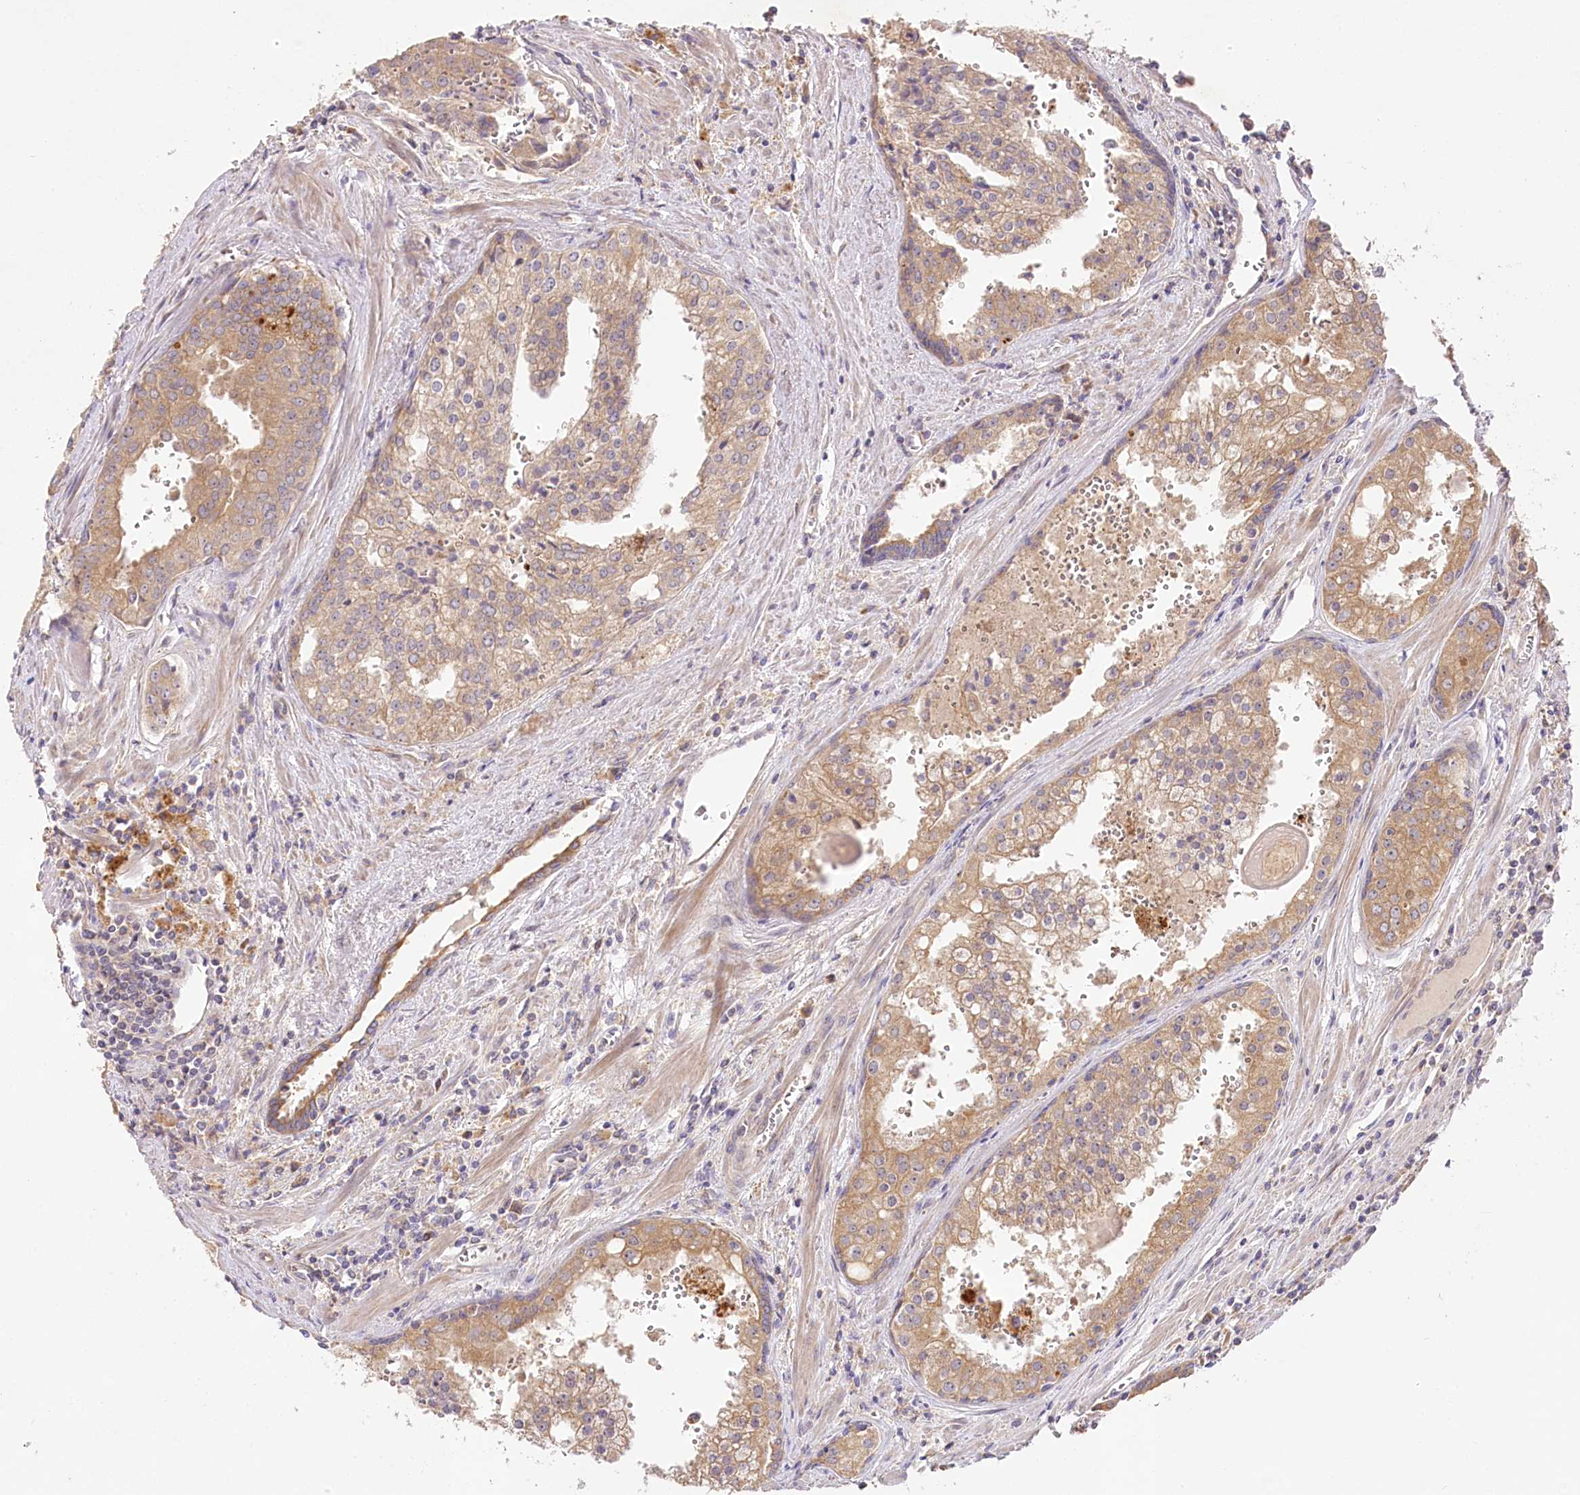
{"staining": {"intensity": "moderate", "quantity": "25%-75%", "location": "cytoplasmic/membranous"}, "tissue": "prostate cancer", "cell_type": "Tumor cells", "image_type": "cancer", "snomed": [{"axis": "morphology", "description": "Adenocarcinoma, High grade"}, {"axis": "topography", "description": "Prostate"}], "caption": "Protein positivity by IHC shows moderate cytoplasmic/membranous staining in approximately 25%-75% of tumor cells in prostate adenocarcinoma (high-grade).", "gene": "PYROXD1", "patient": {"sex": "male", "age": 68}}